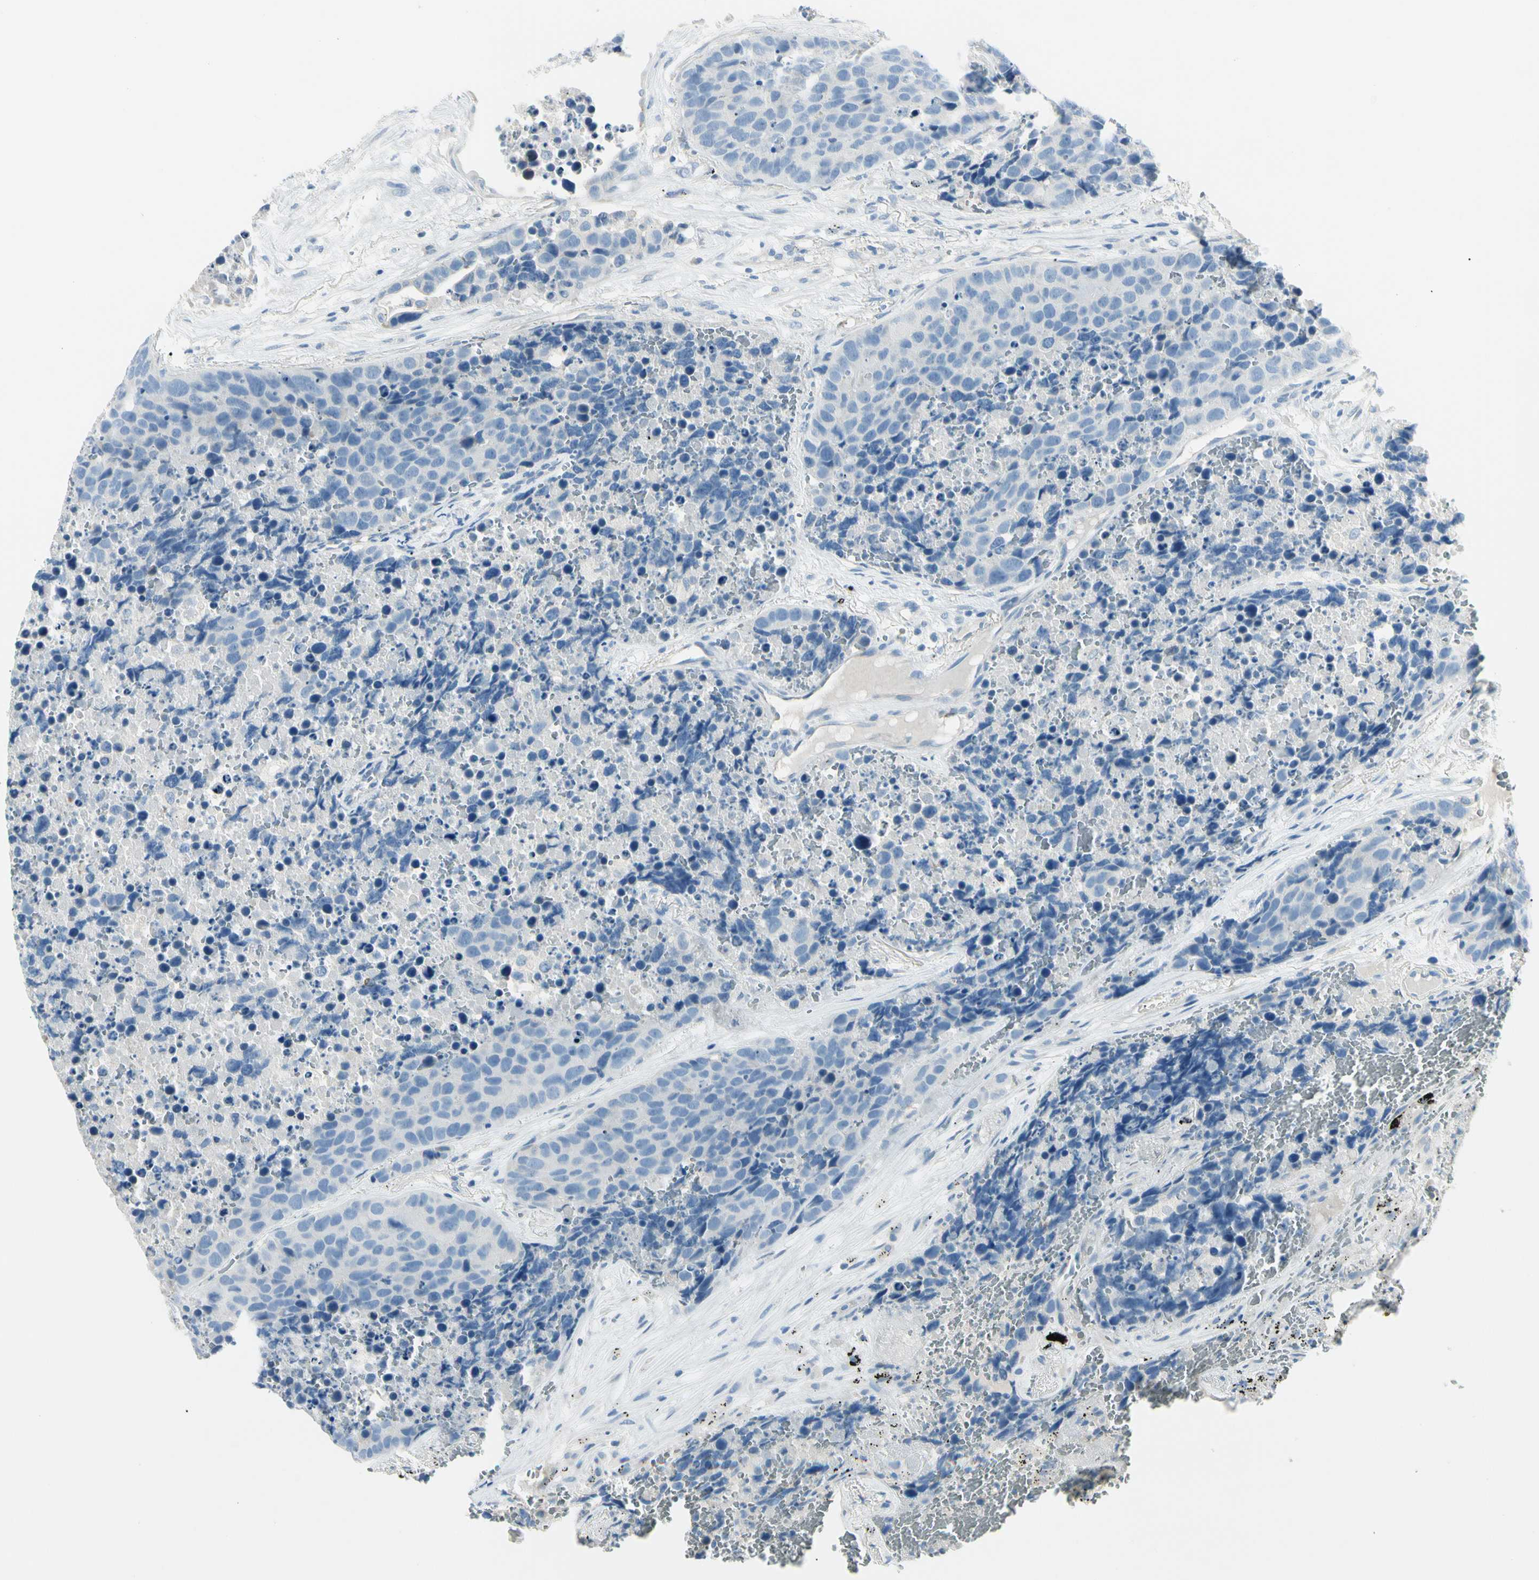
{"staining": {"intensity": "negative", "quantity": "none", "location": "none"}, "tissue": "carcinoid", "cell_type": "Tumor cells", "image_type": "cancer", "snomed": [{"axis": "morphology", "description": "Carcinoid, malignant, NOS"}, {"axis": "topography", "description": "Lung"}], "caption": "This micrograph is of carcinoid stained with IHC to label a protein in brown with the nuclei are counter-stained blue. There is no expression in tumor cells. The staining was performed using DAB (3,3'-diaminobenzidine) to visualize the protein expression in brown, while the nuclei were stained in blue with hematoxylin (Magnification: 20x).", "gene": "SLC6A15", "patient": {"sex": "male", "age": 60}}